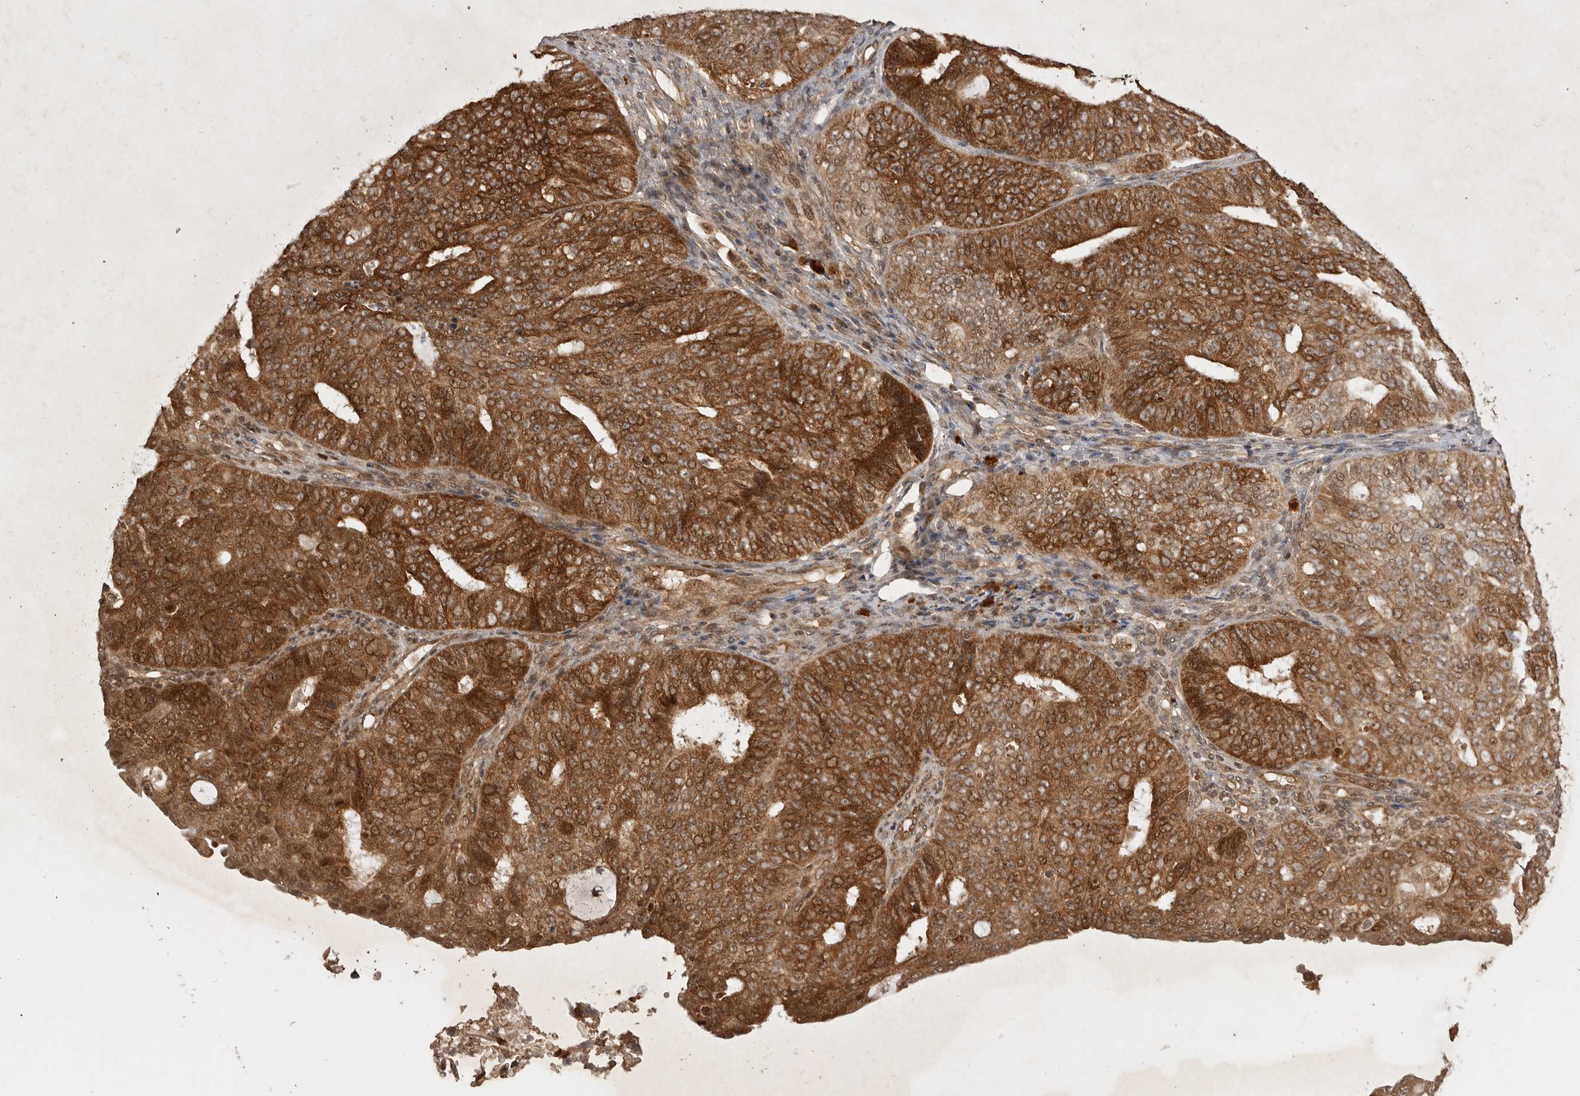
{"staining": {"intensity": "strong", "quantity": ">75%", "location": "cytoplasmic/membranous,nuclear"}, "tissue": "endometrial cancer", "cell_type": "Tumor cells", "image_type": "cancer", "snomed": [{"axis": "morphology", "description": "Adenocarcinoma, NOS"}, {"axis": "topography", "description": "Endometrium"}], "caption": "The histopathology image shows staining of adenocarcinoma (endometrial), revealing strong cytoplasmic/membranous and nuclear protein staining (brown color) within tumor cells. (Brightfield microscopy of DAB IHC at high magnification).", "gene": "BOC", "patient": {"sex": "female", "age": 32}}